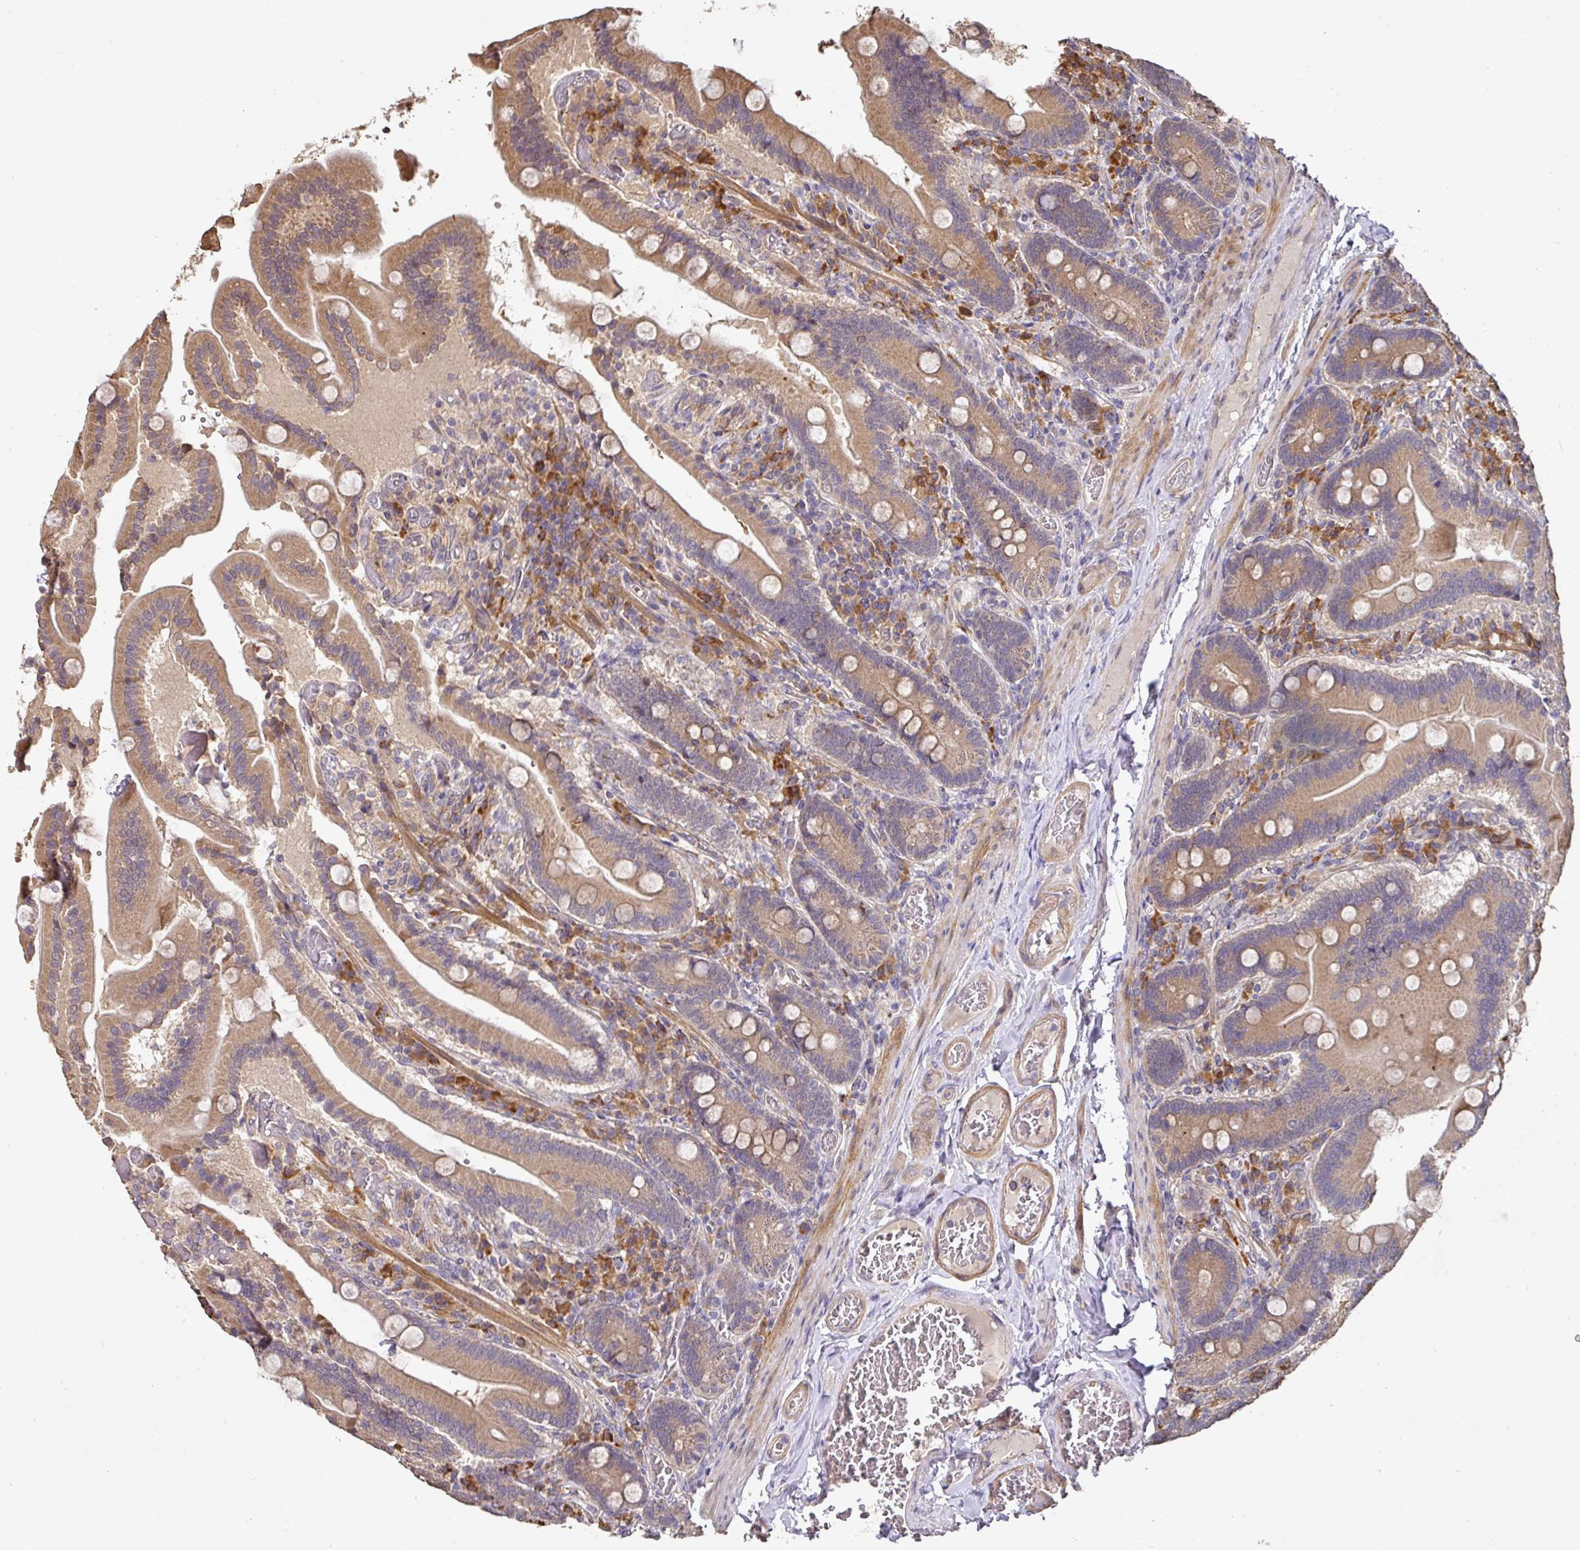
{"staining": {"intensity": "moderate", "quantity": ">75%", "location": "cytoplasmic/membranous"}, "tissue": "duodenum", "cell_type": "Glandular cells", "image_type": "normal", "snomed": [{"axis": "morphology", "description": "Normal tissue, NOS"}, {"axis": "topography", "description": "Duodenum"}], "caption": "Human duodenum stained with a protein marker shows moderate staining in glandular cells.", "gene": "ACVR2B", "patient": {"sex": "female", "age": 62}}